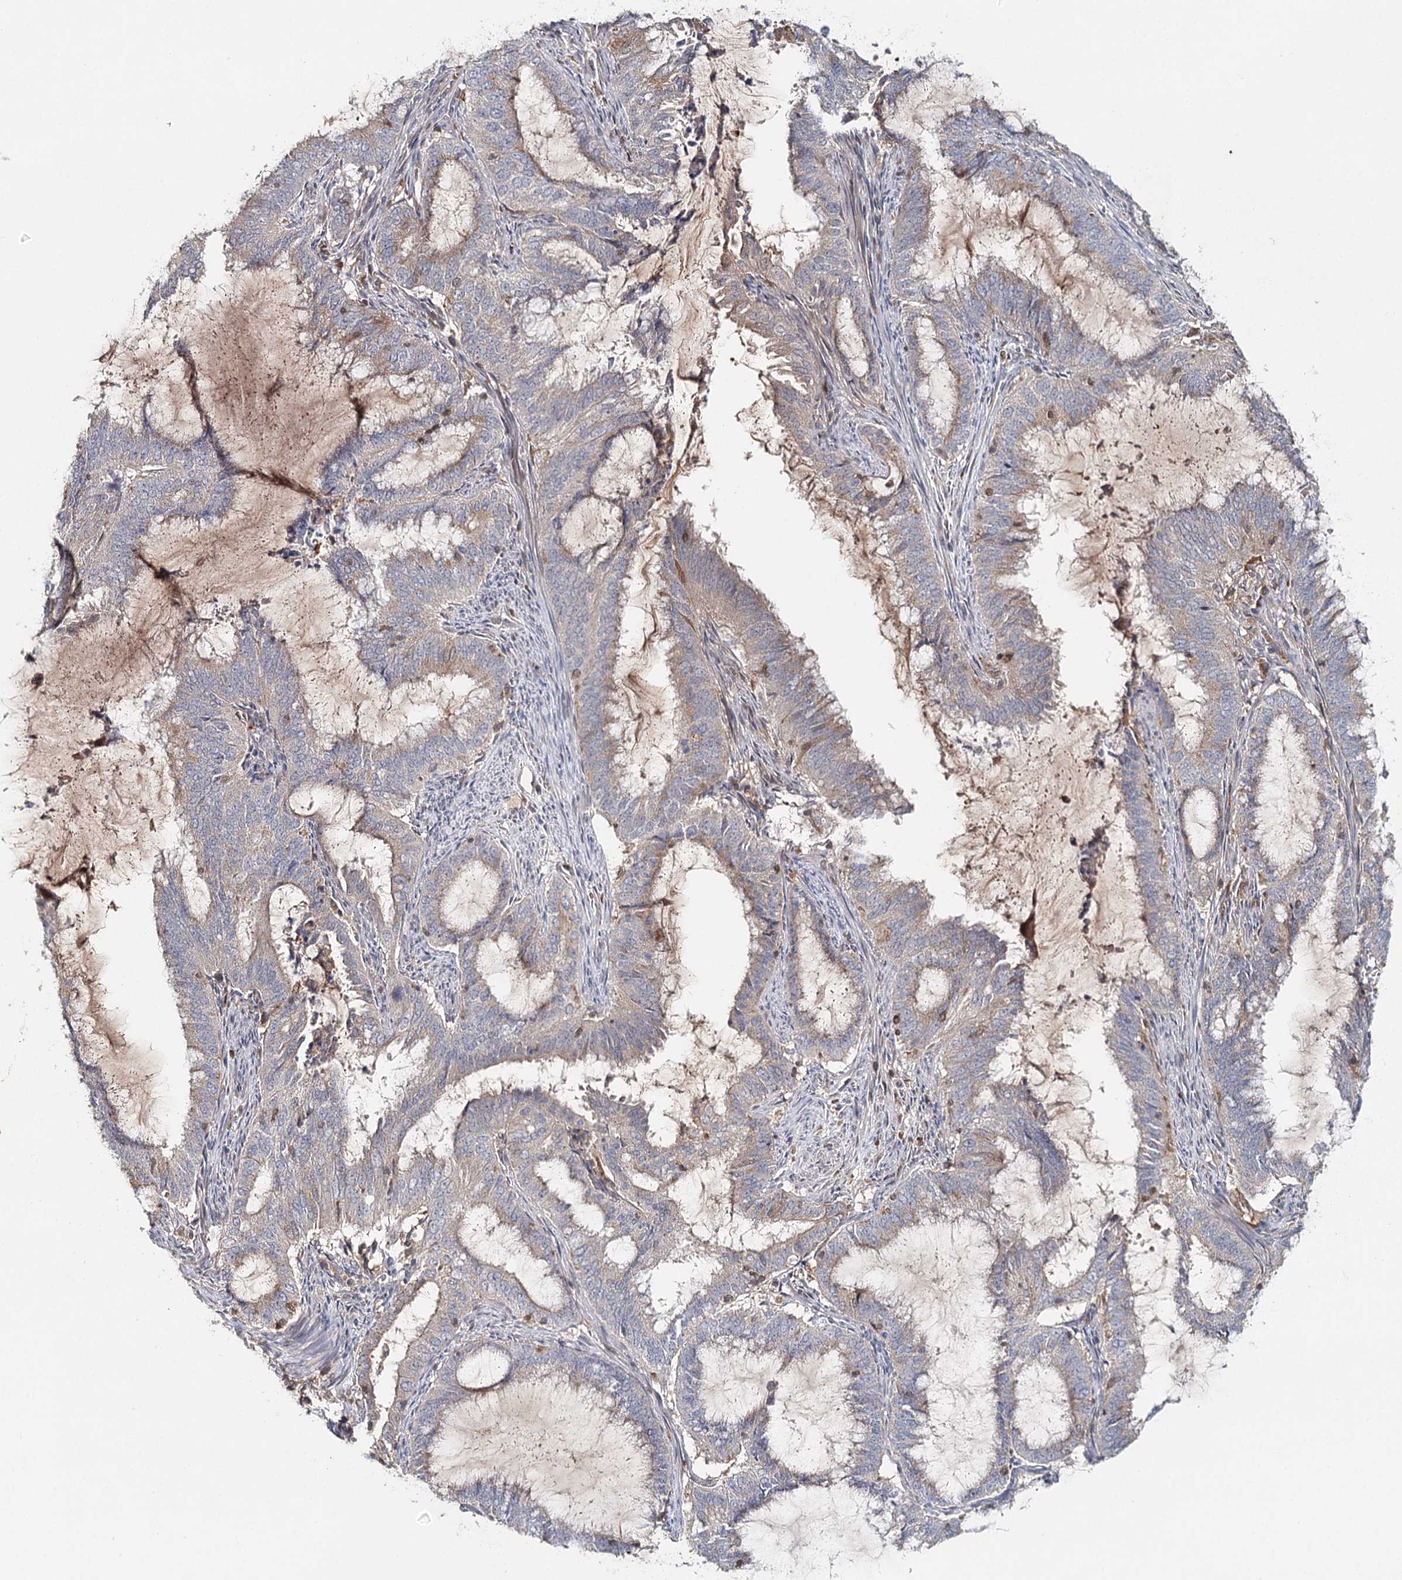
{"staining": {"intensity": "weak", "quantity": "<25%", "location": "cytoplasmic/membranous"}, "tissue": "endometrial cancer", "cell_type": "Tumor cells", "image_type": "cancer", "snomed": [{"axis": "morphology", "description": "Adenocarcinoma, NOS"}, {"axis": "topography", "description": "Endometrium"}], "caption": "A micrograph of human endometrial adenocarcinoma is negative for staining in tumor cells.", "gene": "SLC41A2", "patient": {"sex": "female", "age": 51}}